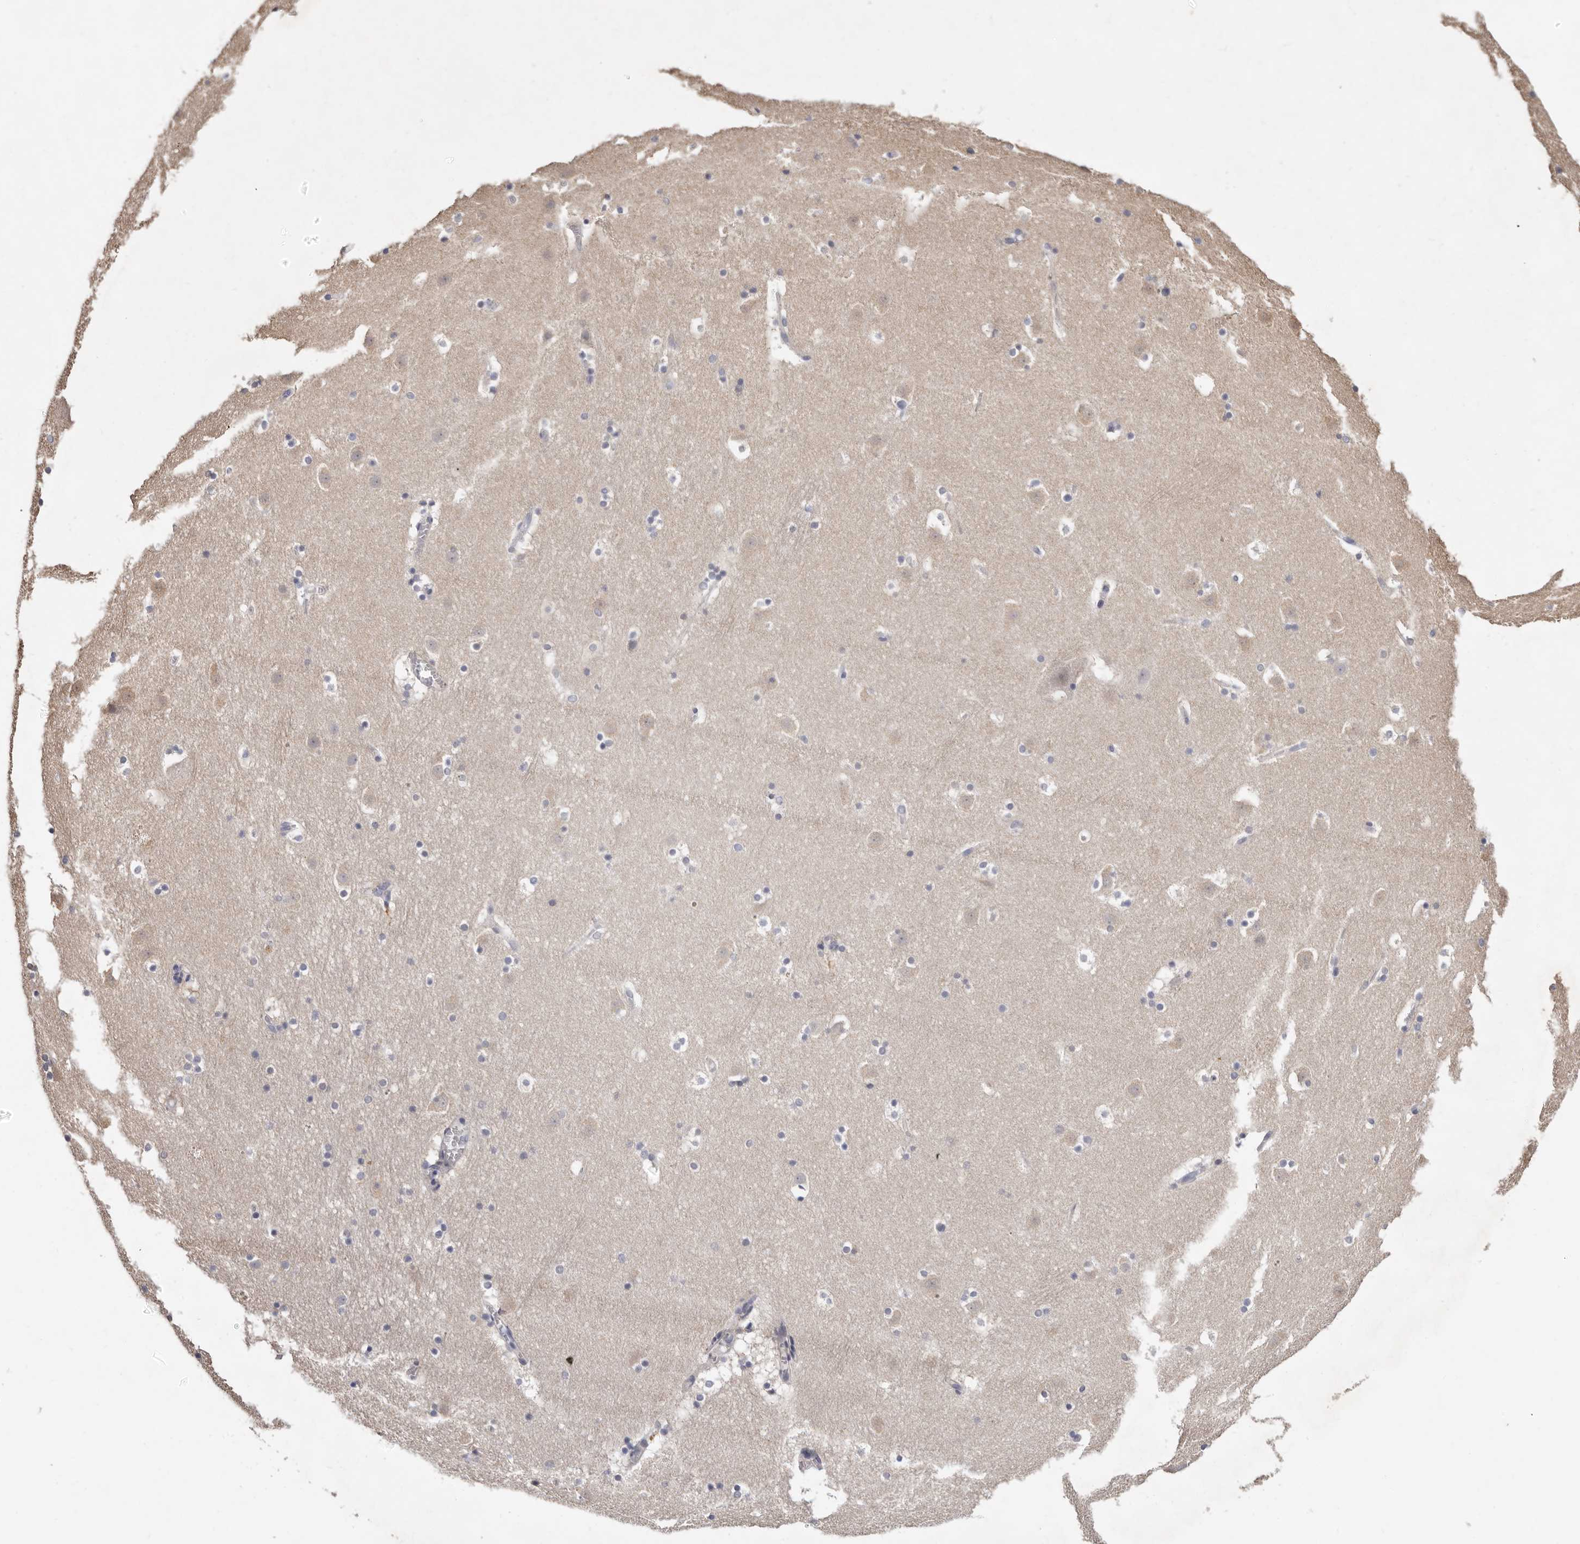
{"staining": {"intensity": "weak", "quantity": "<25%", "location": "cytoplasmic/membranous"}, "tissue": "caudate", "cell_type": "Glial cells", "image_type": "normal", "snomed": [{"axis": "morphology", "description": "Normal tissue, NOS"}, {"axis": "topography", "description": "Lateral ventricle wall"}], "caption": "Human caudate stained for a protein using IHC demonstrates no positivity in glial cells.", "gene": "SPTA1", "patient": {"sex": "male", "age": 45}}